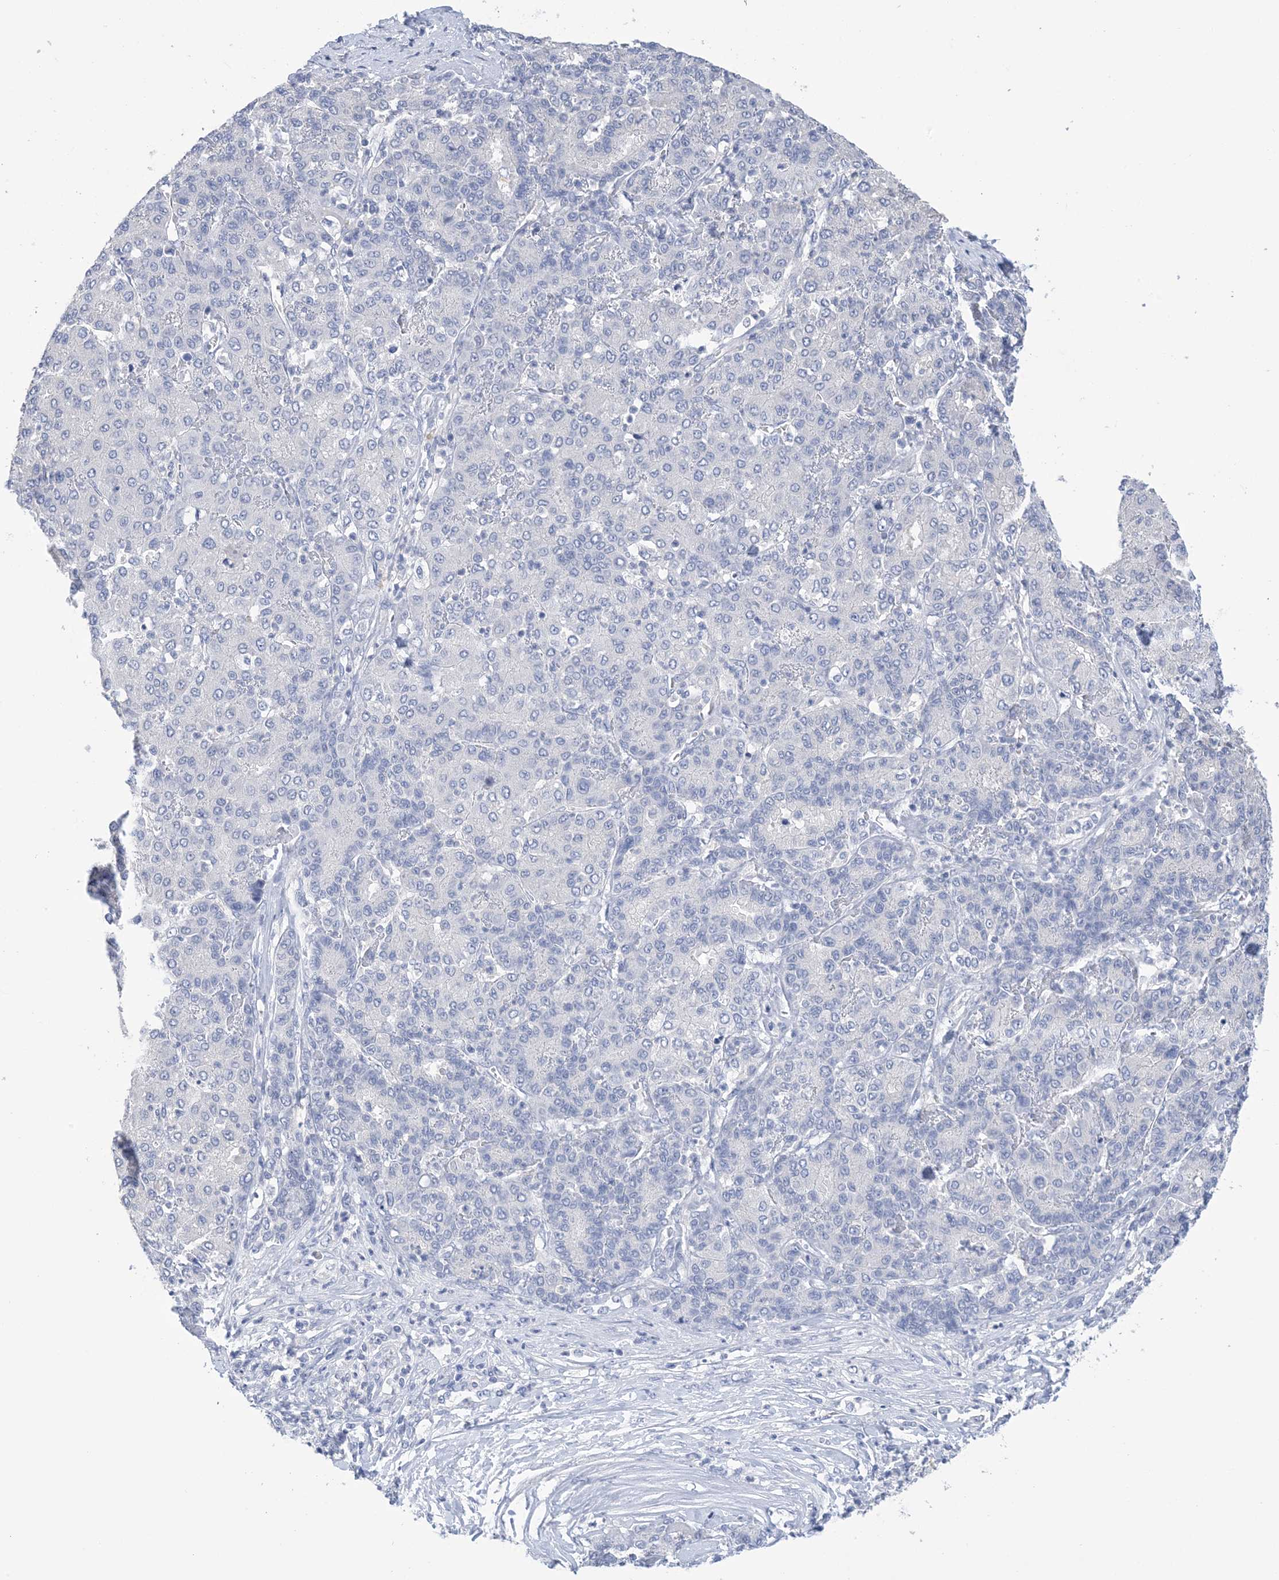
{"staining": {"intensity": "negative", "quantity": "none", "location": "none"}, "tissue": "liver cancer", "cell_type": "Tumor cells", "image_type": "cancer", "snomed": [{"axis": "morphology", "description": "Carcinoma, Hepatocellular, NOS"}, {"axis": "topography", "description": "Liver"}], "caption": "Tumor cells are negative for brown protein staining in liver cancer (hepatocellular carcinoma). (Stains: DAB (3,3'-diaminobenzidine) immunohistochemistry (IHC) with hematoxylin counter stain, Microscopy: brightfield microscopy at high magnification).", "gene": "DSC3", "patient": {"sex": "male", "age": 65}}